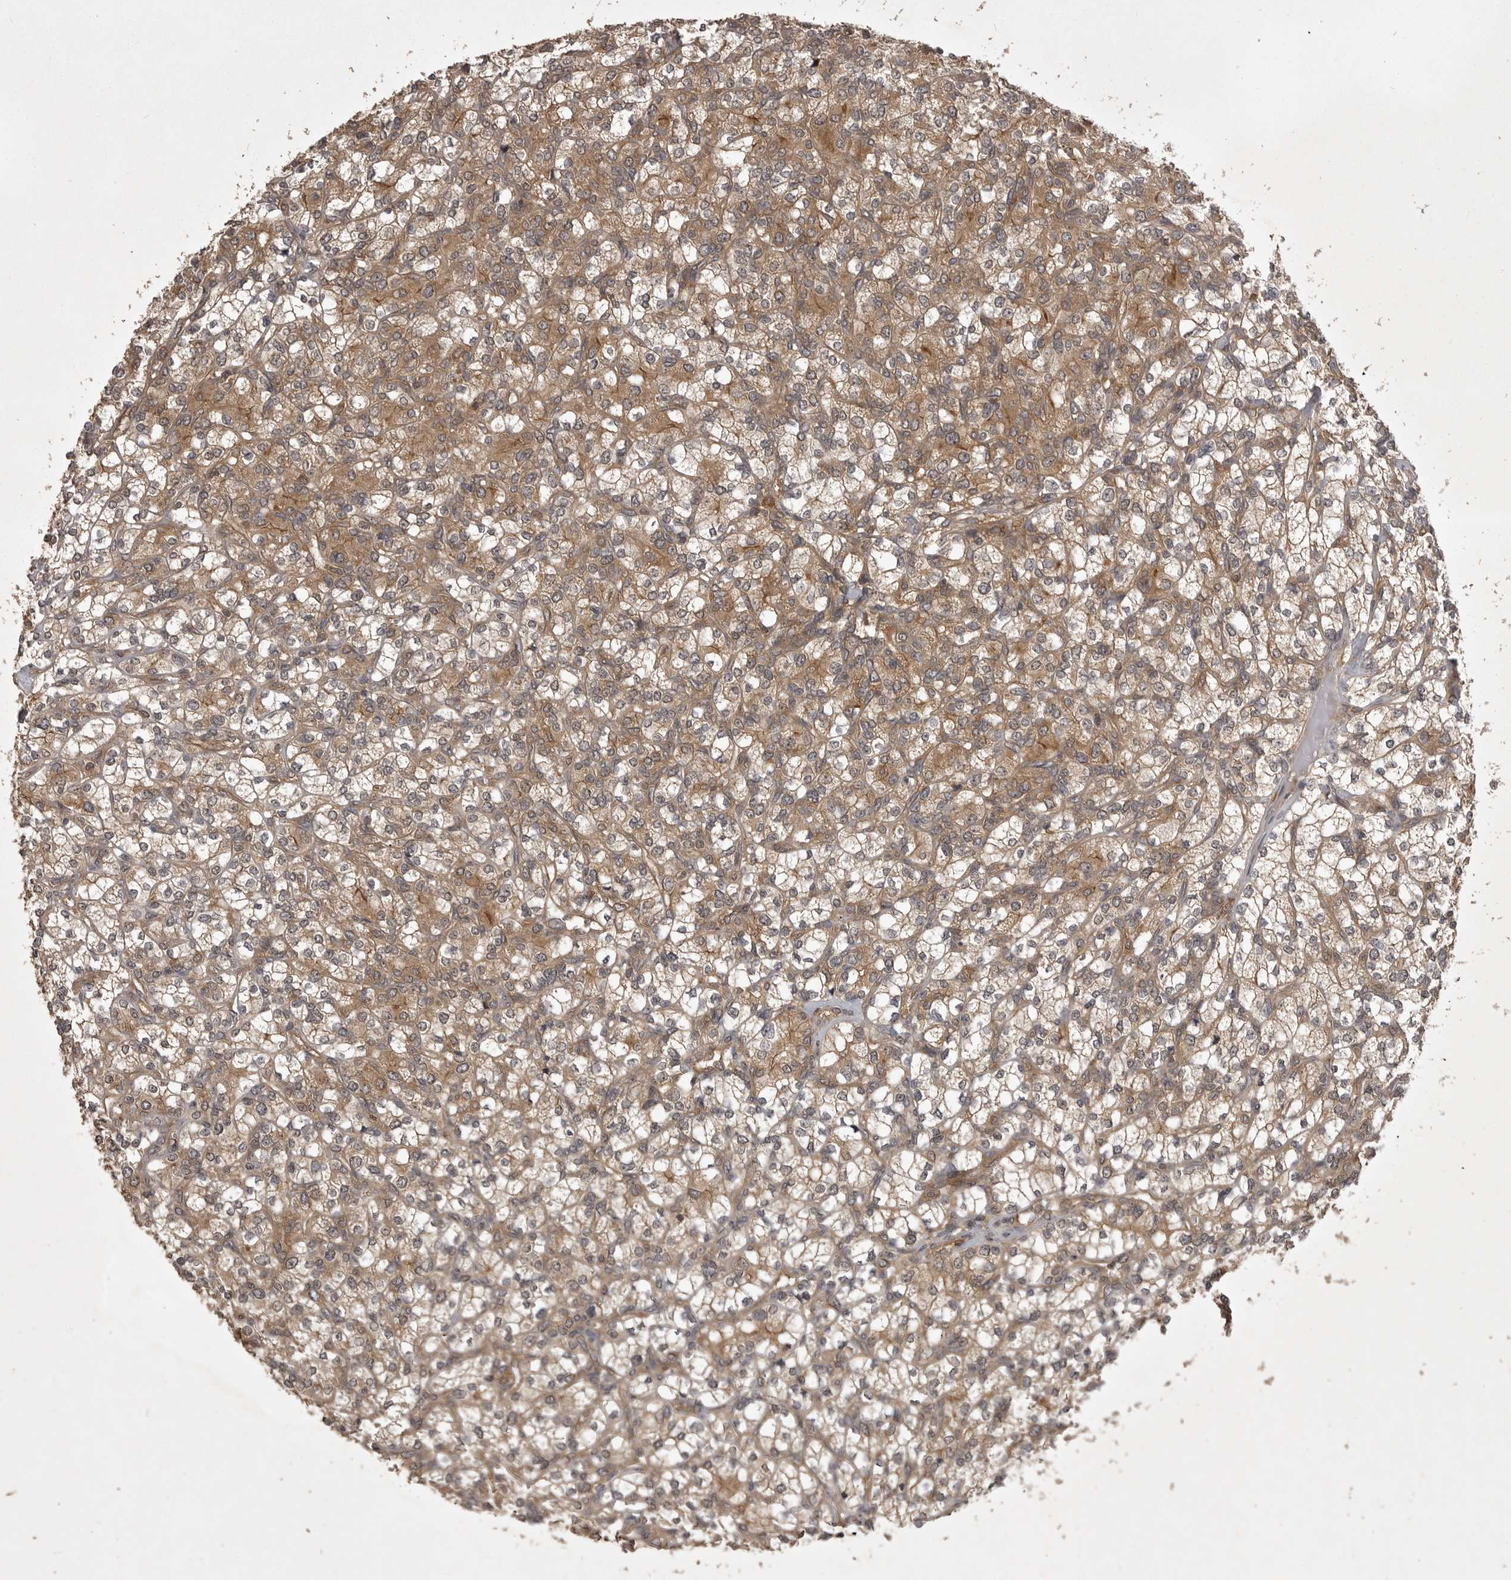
{"staining": {"intensity": "moderate", "quantity": ">75%", "location": "cytoplasmic/membranous"}, "tissue": "renal cancer", "cell_type": "Tumor cells", "image_type": "cancer", "snomed": [{"axis": "morphology", "description": "Adenocarcinoma, NOS"}, {"axis": "topography", "description": "Kidney"}], "caption": "Renal cancer stained with a protein marker reveals moderate staining in tumor cells.", "gene": "STK24", "patient": {"sex": "male", "age": 77}}